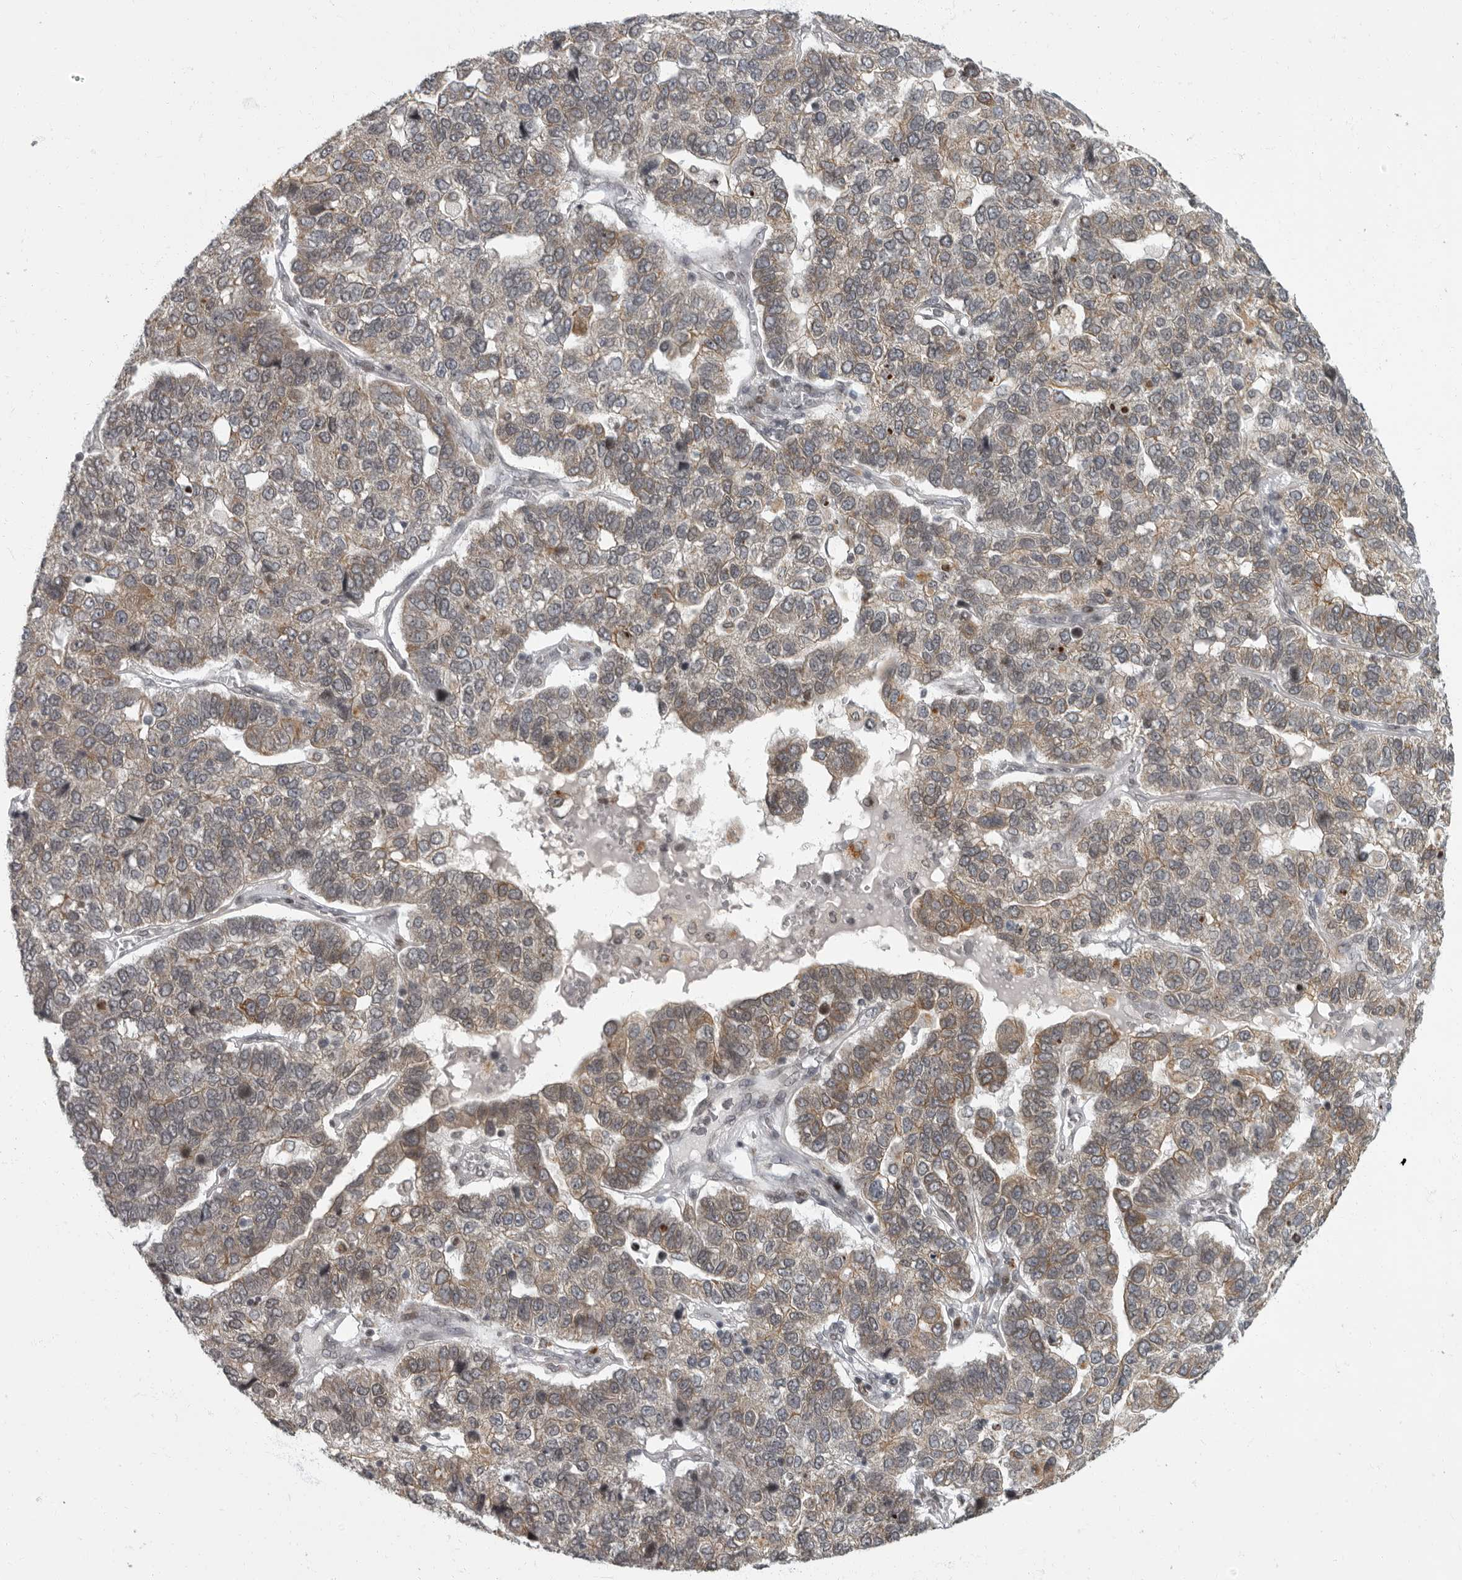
{"staining": {"intensity": "weak", "quantity": ">75%", "location": "cytoplasmic/membranous"}, "tissue": "pancreatic cancer", "cell_type": "Tumor cells", "image_type": "cancer", "snomed": [{"axis": "morphology", "description": "Adenocarcinoma, NOS"}, {"axis": "topography", "description": "Pancreas"}], "caption": "Immunohistochemistry of pancreatic cancer exhibits low levels of weak cytoplasmic/membranous positivity in approximately >75% of tumor cells.", "gene": "EVI5", "patient": {"sex": "female", "age": 61}}